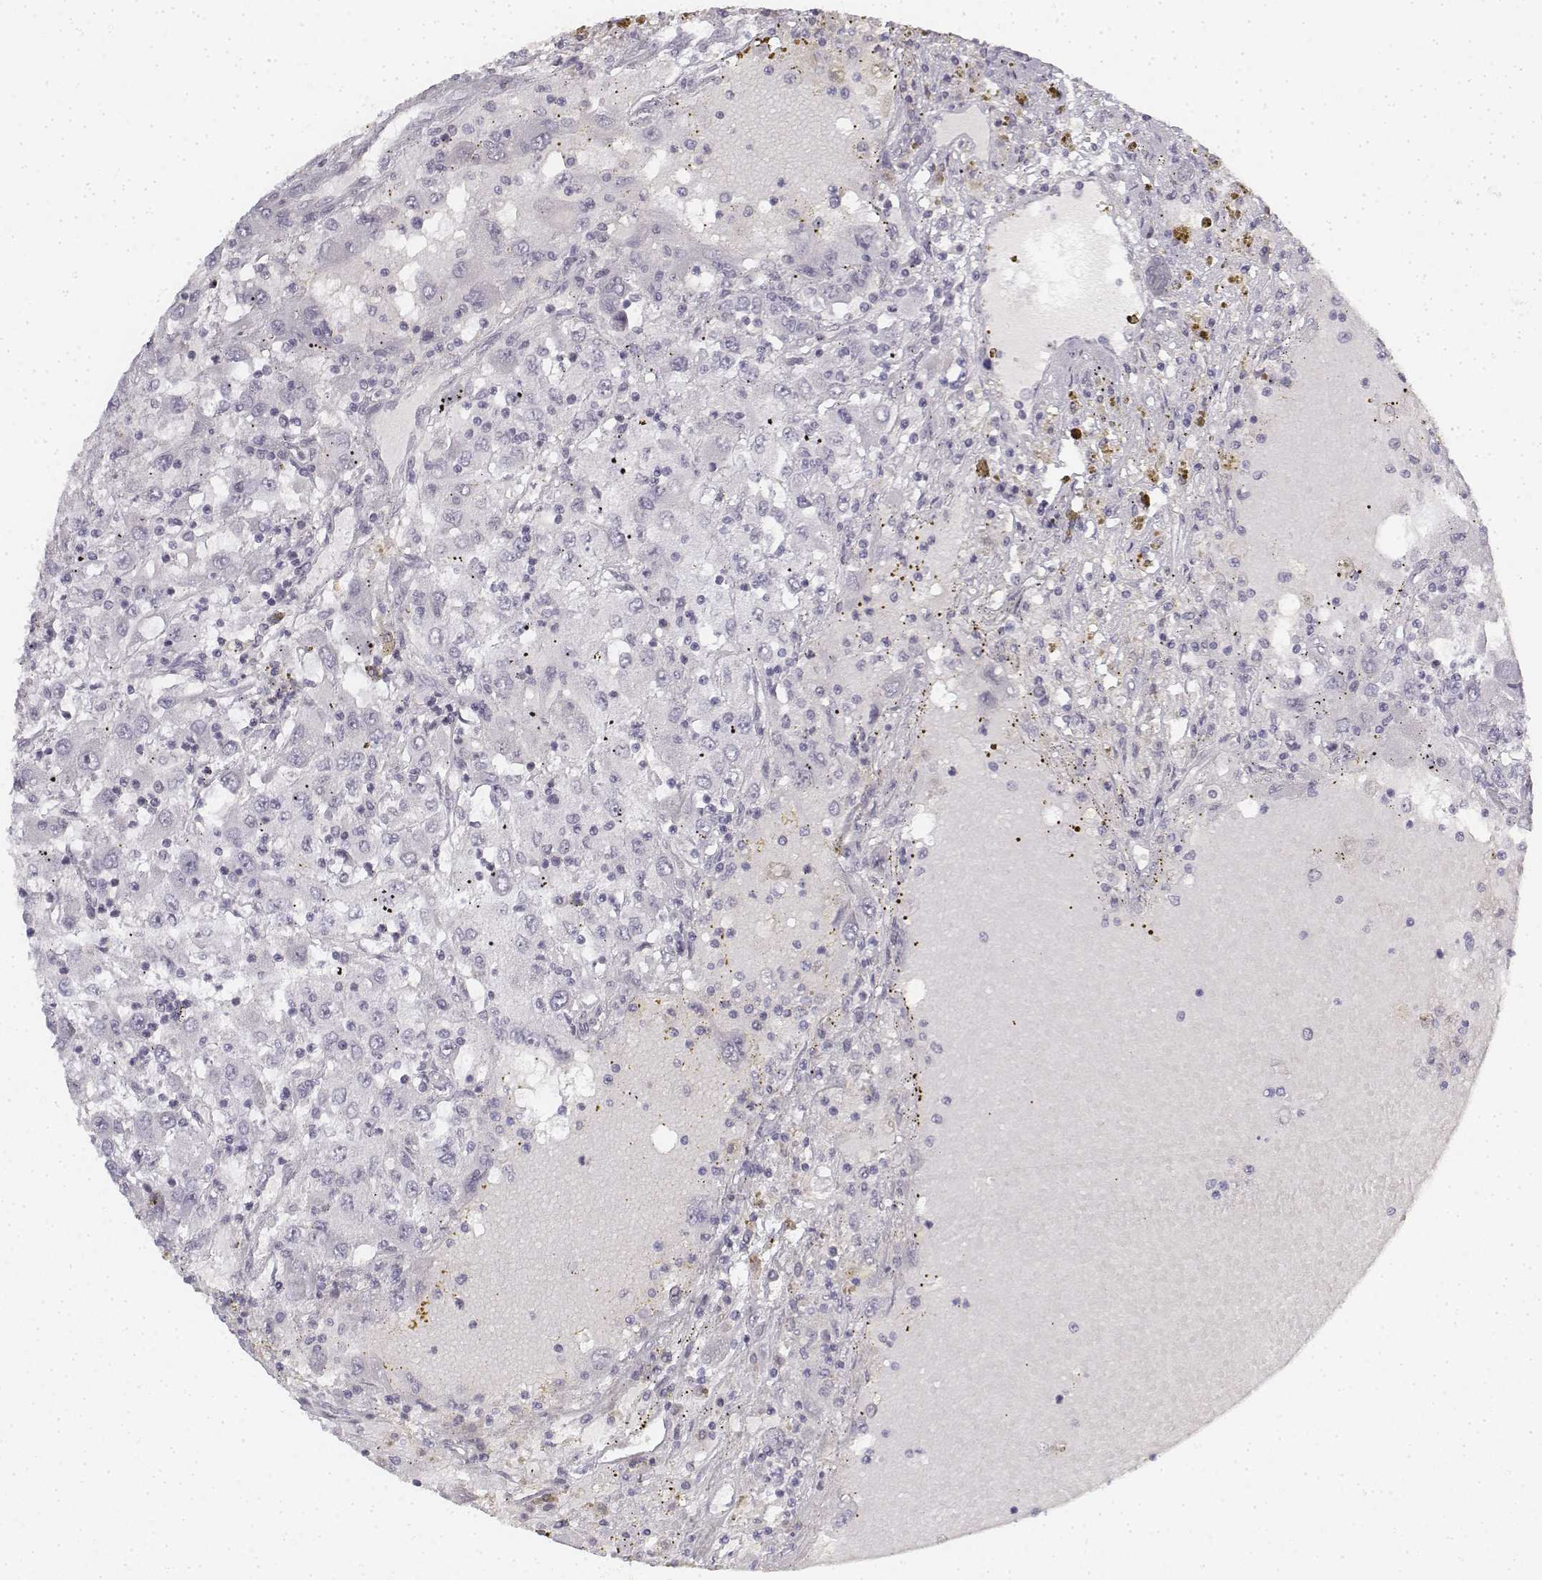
{"staining": {"intensity": "negative", "quantity": "none", "location": "none"}, "tissue": "renal cancer", "cell_type": "Tumor cells", "image_type": "cancer", "snomed": [{"axis": "morphology", "description": "Adenocarcinoma, NOS"}, {"axis": "topography", "description": "Kidney"}], "caption": "Tumor cells are negative for protein expression in human renal adenocarcinoma.", "gene": "KRT84", "patient": {"sex": "female", "age": 67}}